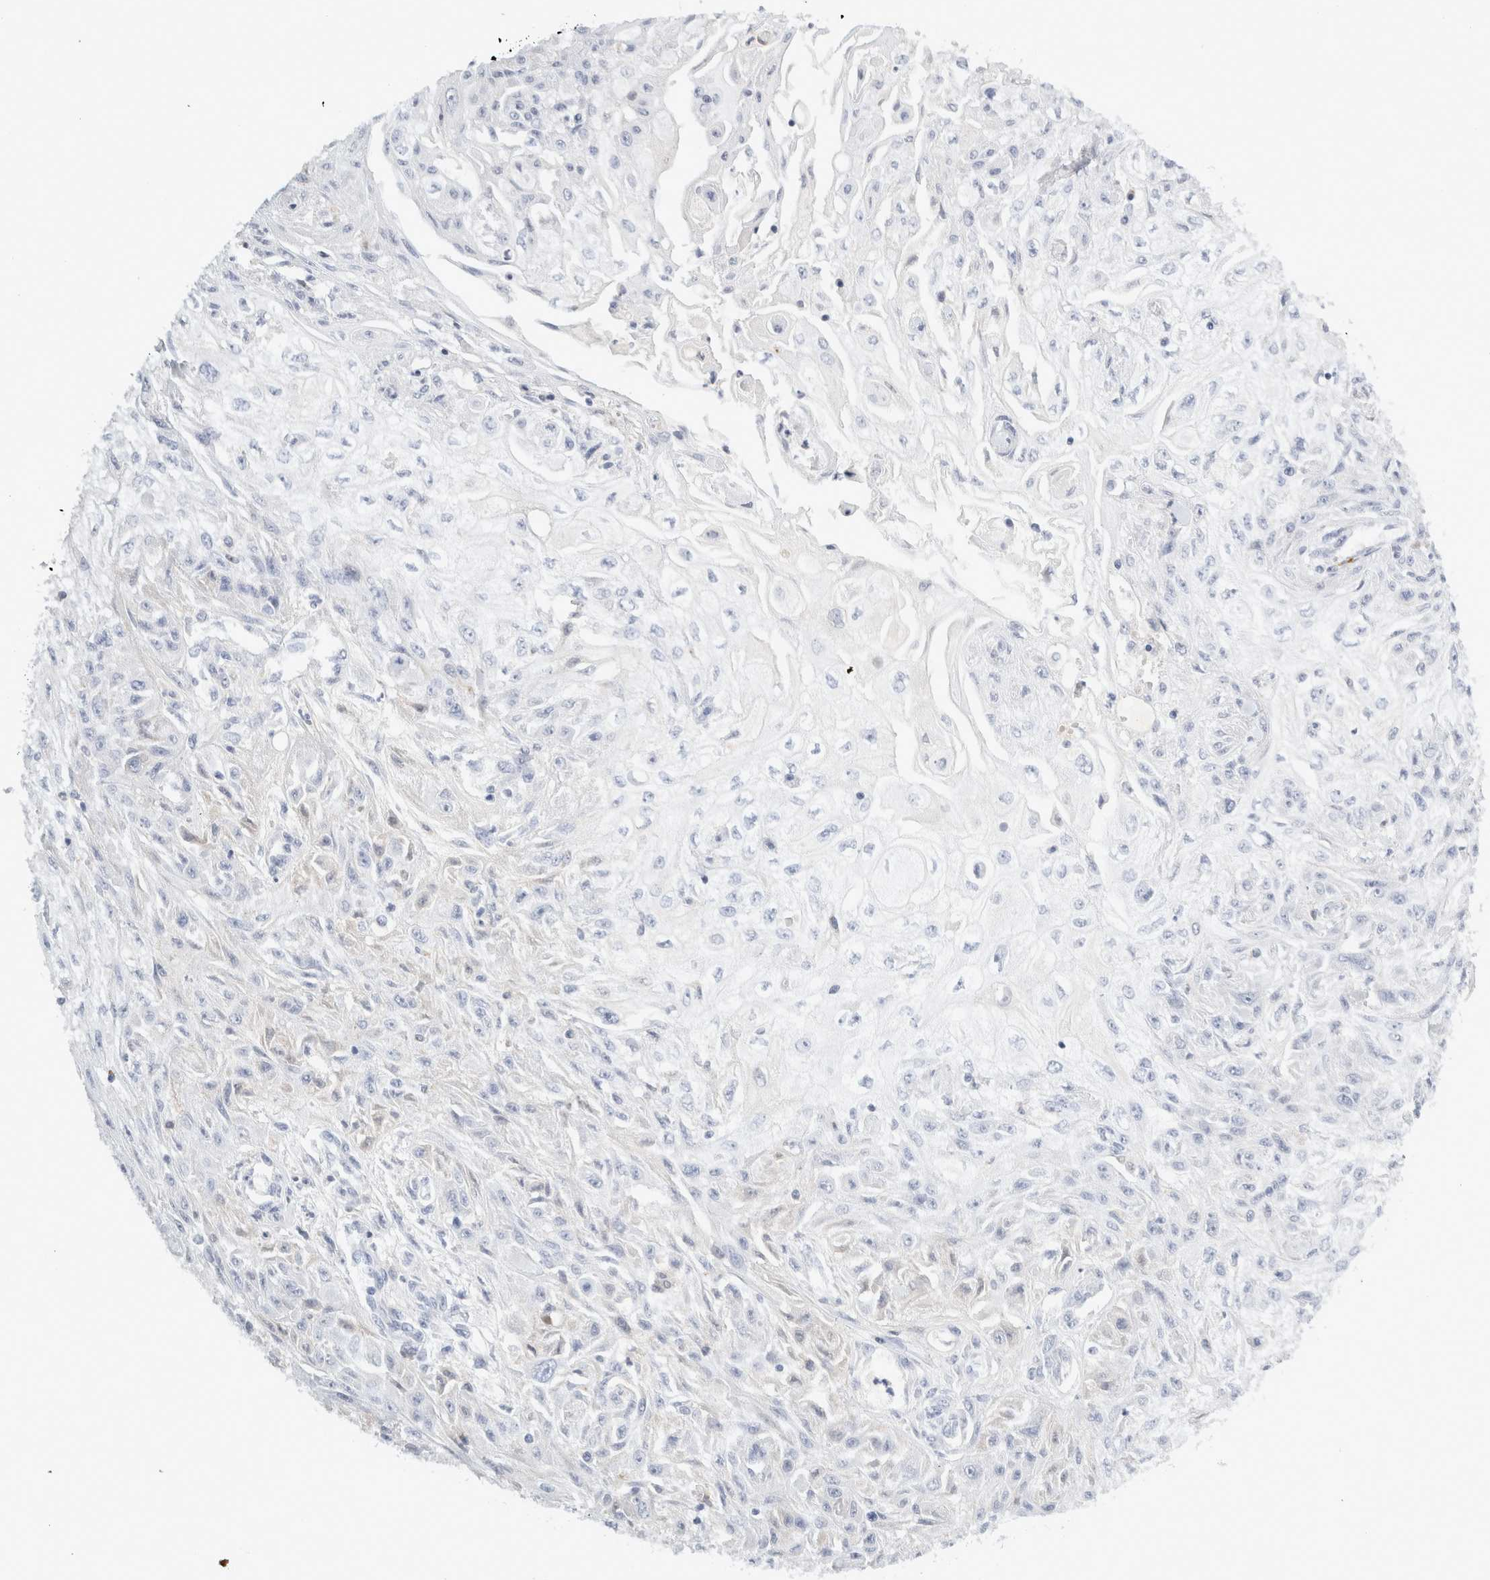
{"staining": {"intensity": "negative", "quantity": "none", "location": "none"}, "tissue": "skin cancer", "cell_type": "Tumor cells", "image_type": "cancer", "snomed": [{"axis": "morphology", "description": "Squamous cell carcinoma, NOS"}, {"axis": "morphology", "description": "Squamous cell carcinoma, metastatic, NOS"}, {"axis": "topography", "description": "Skin"}, {"axis": "topography", "description": "Lymph node"}], "caption": "High power microscopy image of an immunohistochemistry micrograph of squamous cell carcinoma (skin), revealing no significant expression in tumor cells.", "gene": "FGL2", "patient": {"sex": "male", "age": 75}}